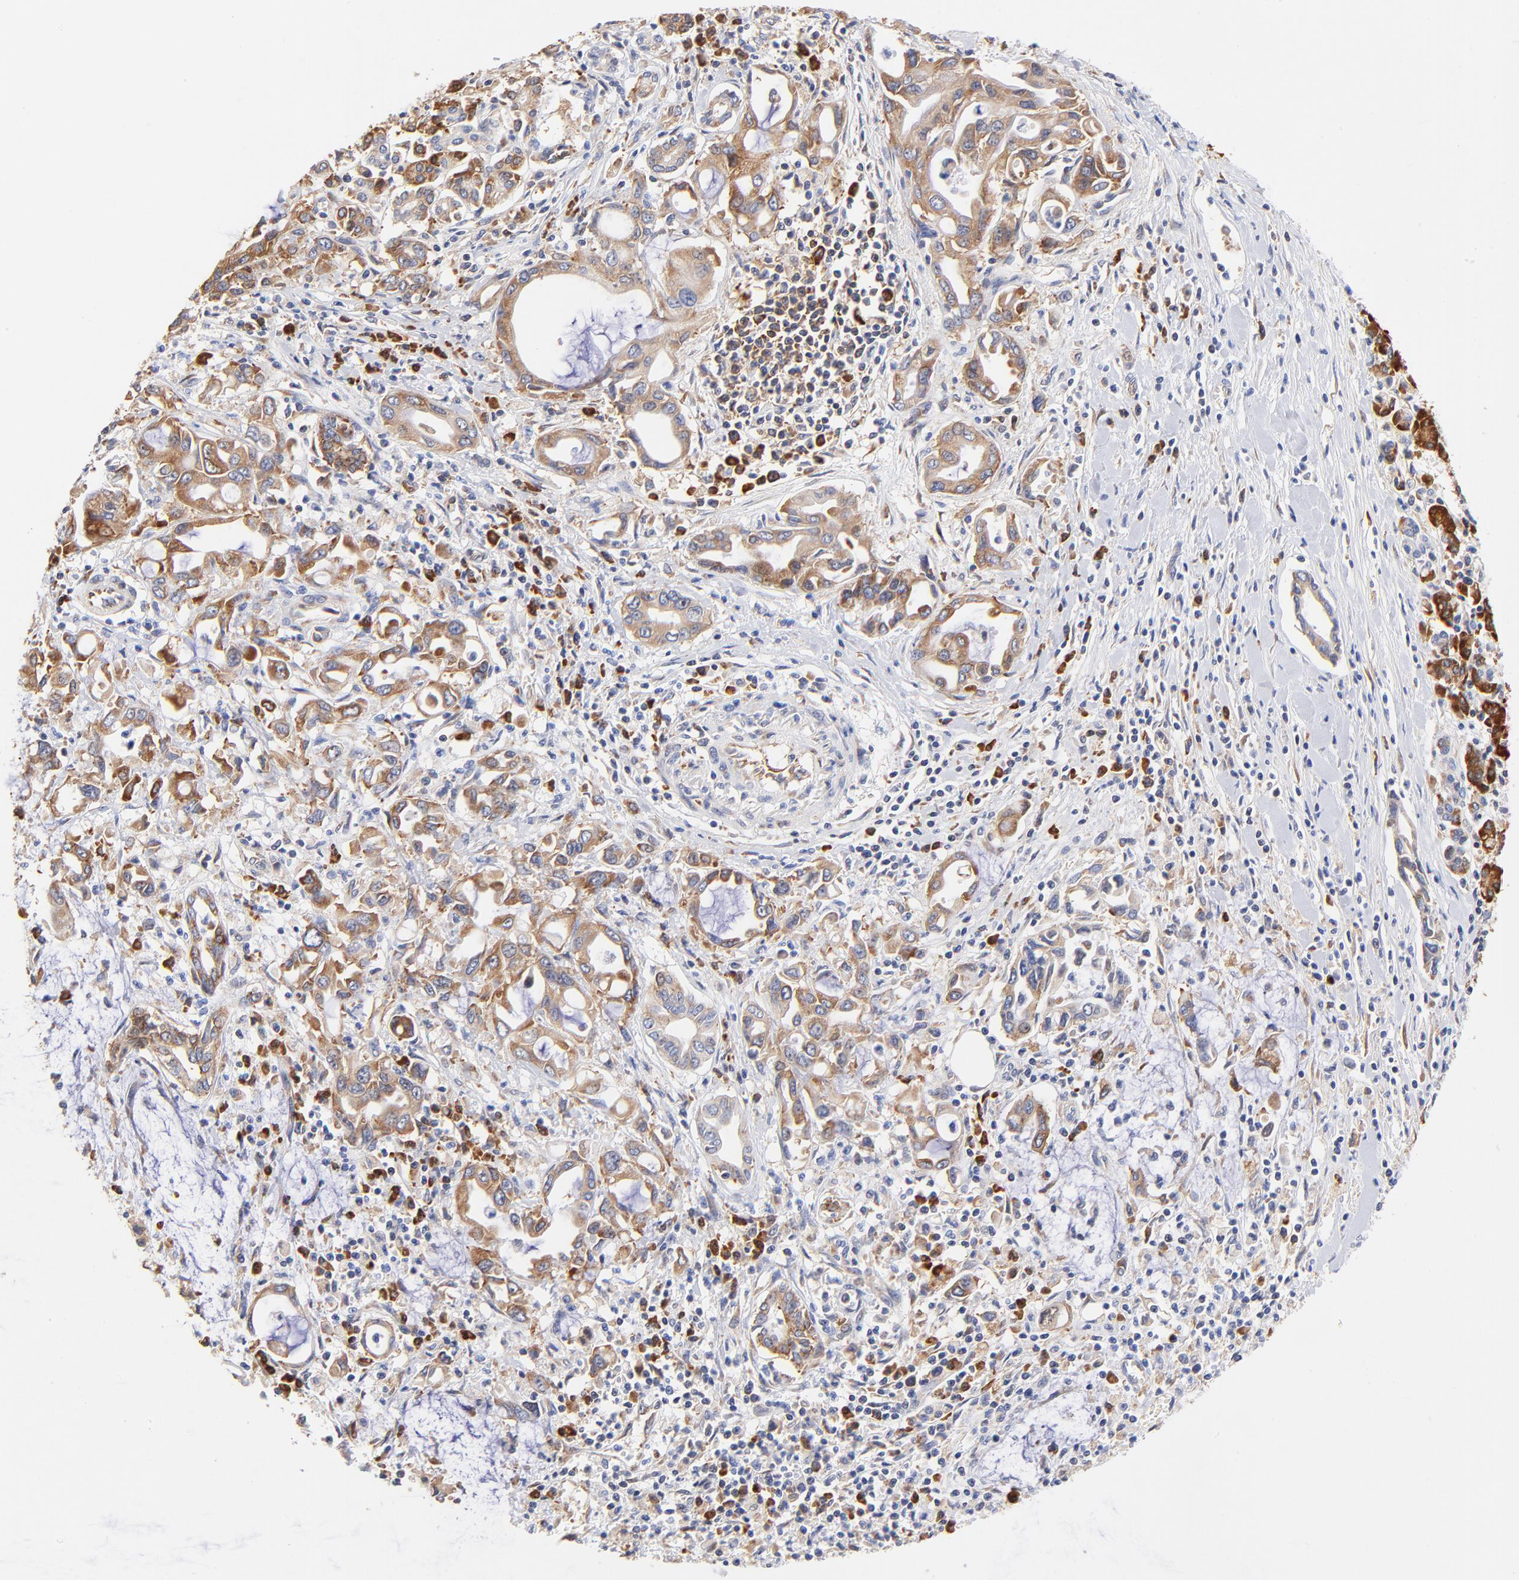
{"staining": {"intensity": "strong", "quantity": ">75%", "location": "cytoplasmic/membranous"}, "tissue": "pancreatic cancer", "cell_type": "Tumor cells", "image_type": "cancer", "snomed": [{"axis": "morphology", "description": "Adenocarcinoma, NOS"}, {"axis": "topography", "description": "Pancreas"}], "caption": "Adenocarcinoma (pancreatic) stained with DAB (3,3'-diaminobenzidine) immunohistochemistry (IHC) exhibits high levels of strong cytoplasmic/membranous expression in about >75% of tumor cells. (brown staining indicates protein expression, while blue staining denotes nuclei).", "gene": "RPL27", "patient": {"sex": "female", "age": 57}}